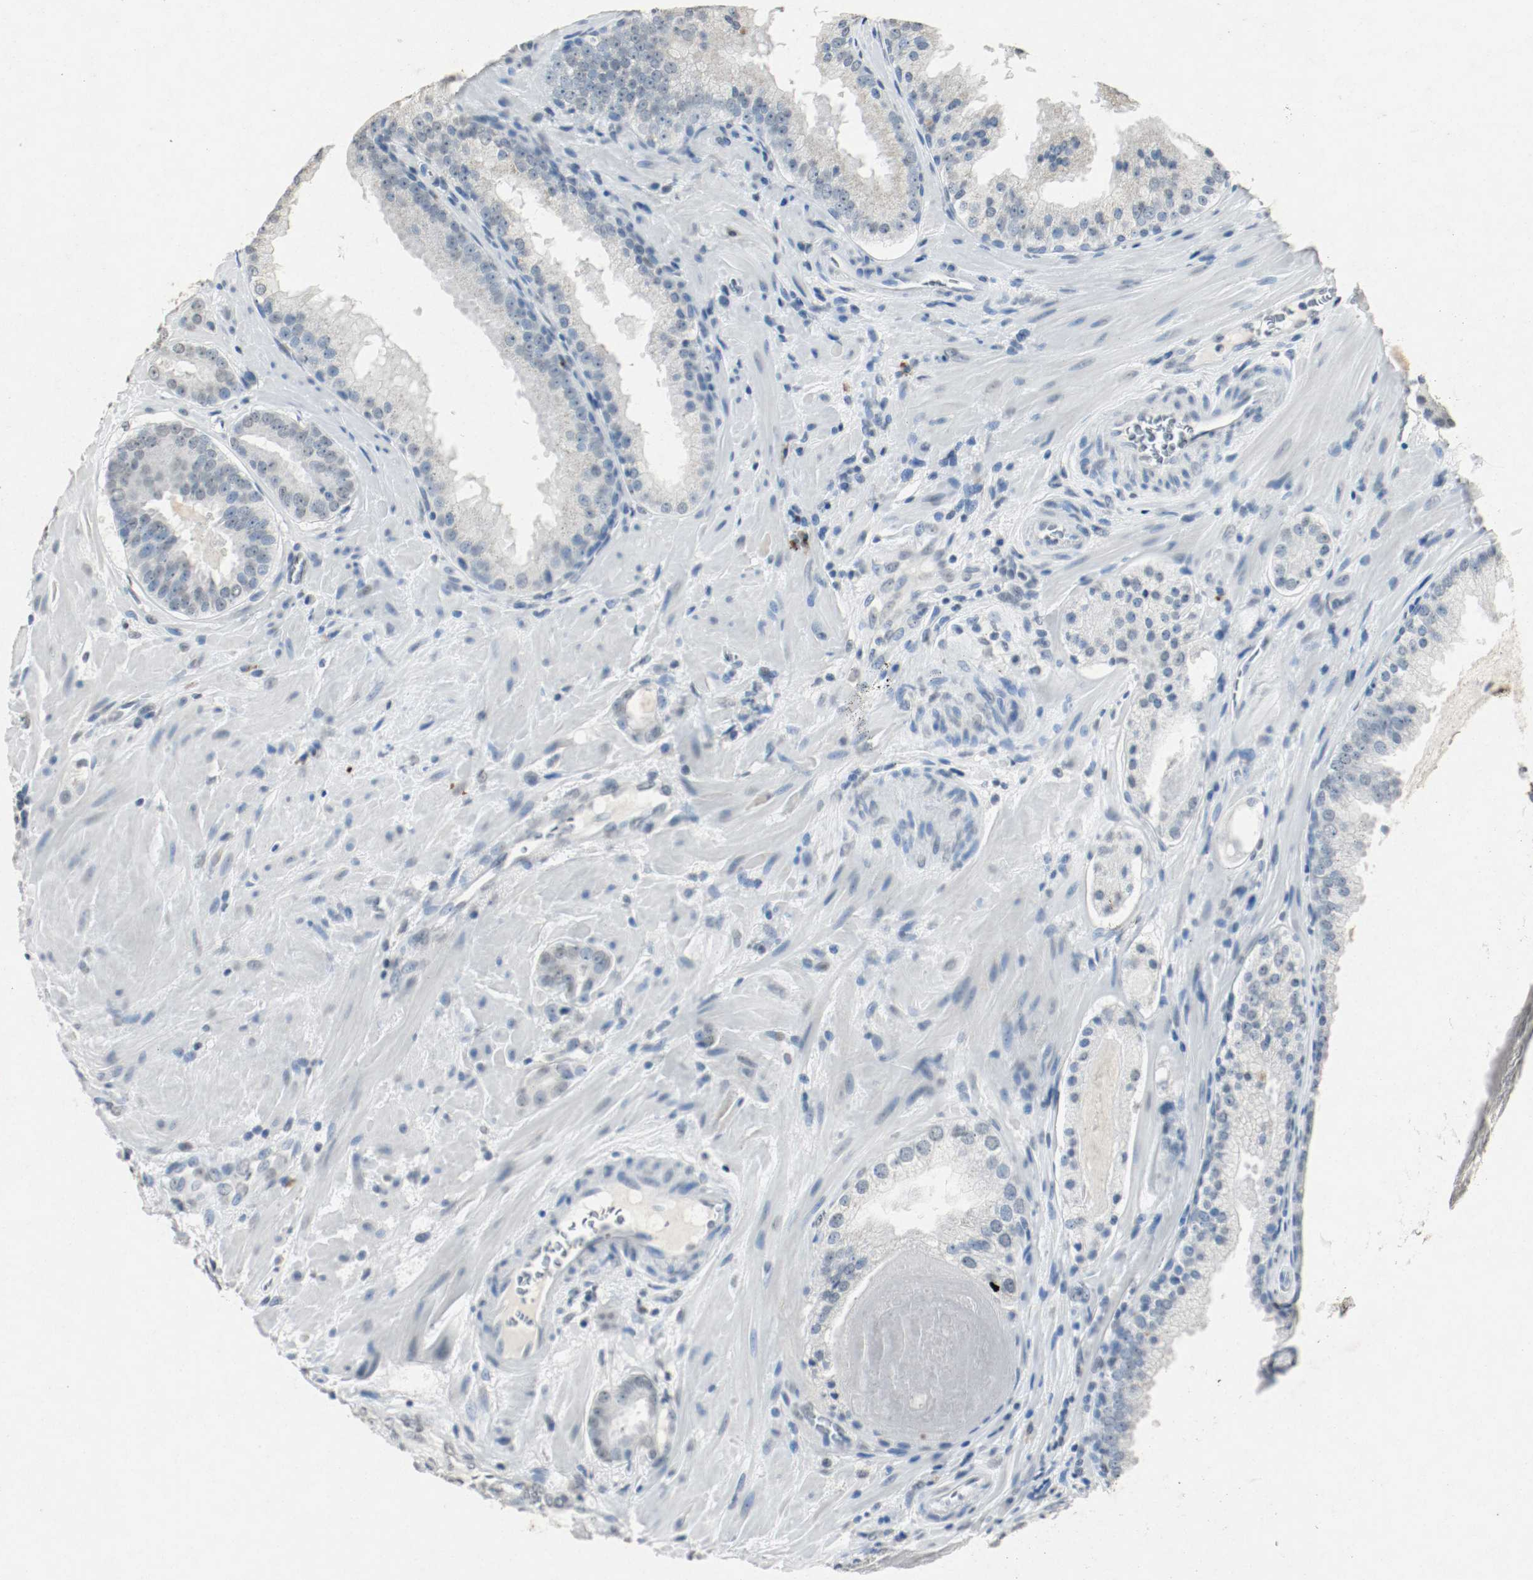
{"staining": {"intensity": "negative", "quantity": "none", "location": "none"}, "tissue": "prostate cancer", "cell_type": "Tumor cells", "image_type": "cancer", "snomed": [{"axis": "morphology", "description": "Adenocarcinoma, High grade"}, {"axis": "topography", "description": "Prostate"}], "caption": "Tumor cells are negative for brown protein staining in adenocarcinoma (high-grade) (prostate).", "gene": "DNMT1", "patient": {"sex": "male", "age": 68}}